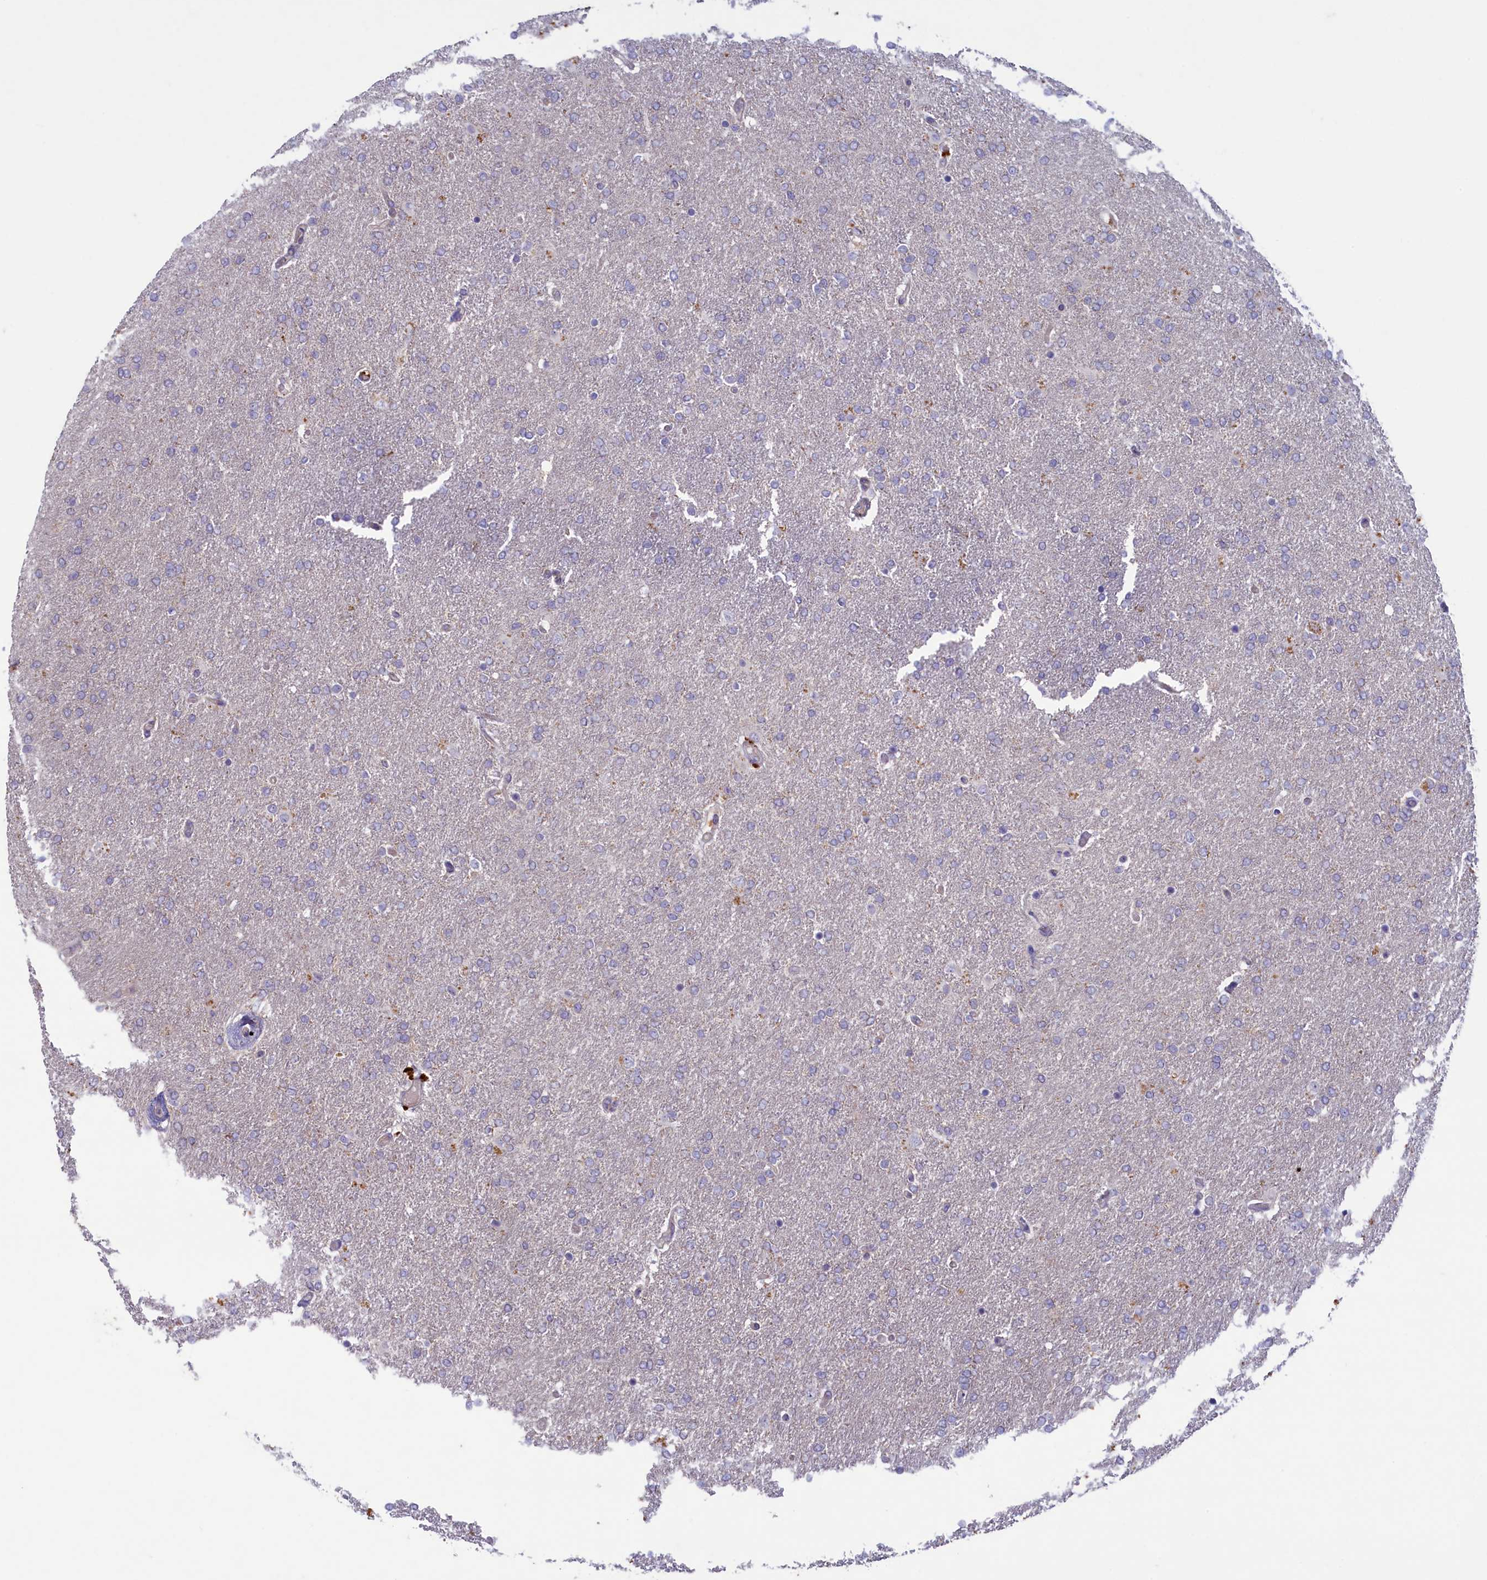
{"staining": {"intensity": "negative", "quantity": "none", "location": "none"}, "tissue": "glioma", "cell_type": "Tumor cells", "image_type": "cancer", "snomed": [{"axis": "morphology", "description": "Glioma, malignant, High grade"}, {"axis": "topography", "description": "Brain"}], "caption": "Immunohistochemistry (IHC) of human malignant glioma (high-grade) exhibits no positivity in tumor cells.", "gene": "PLEKHG6", "patient": {"sex": "male", "age": 72}}